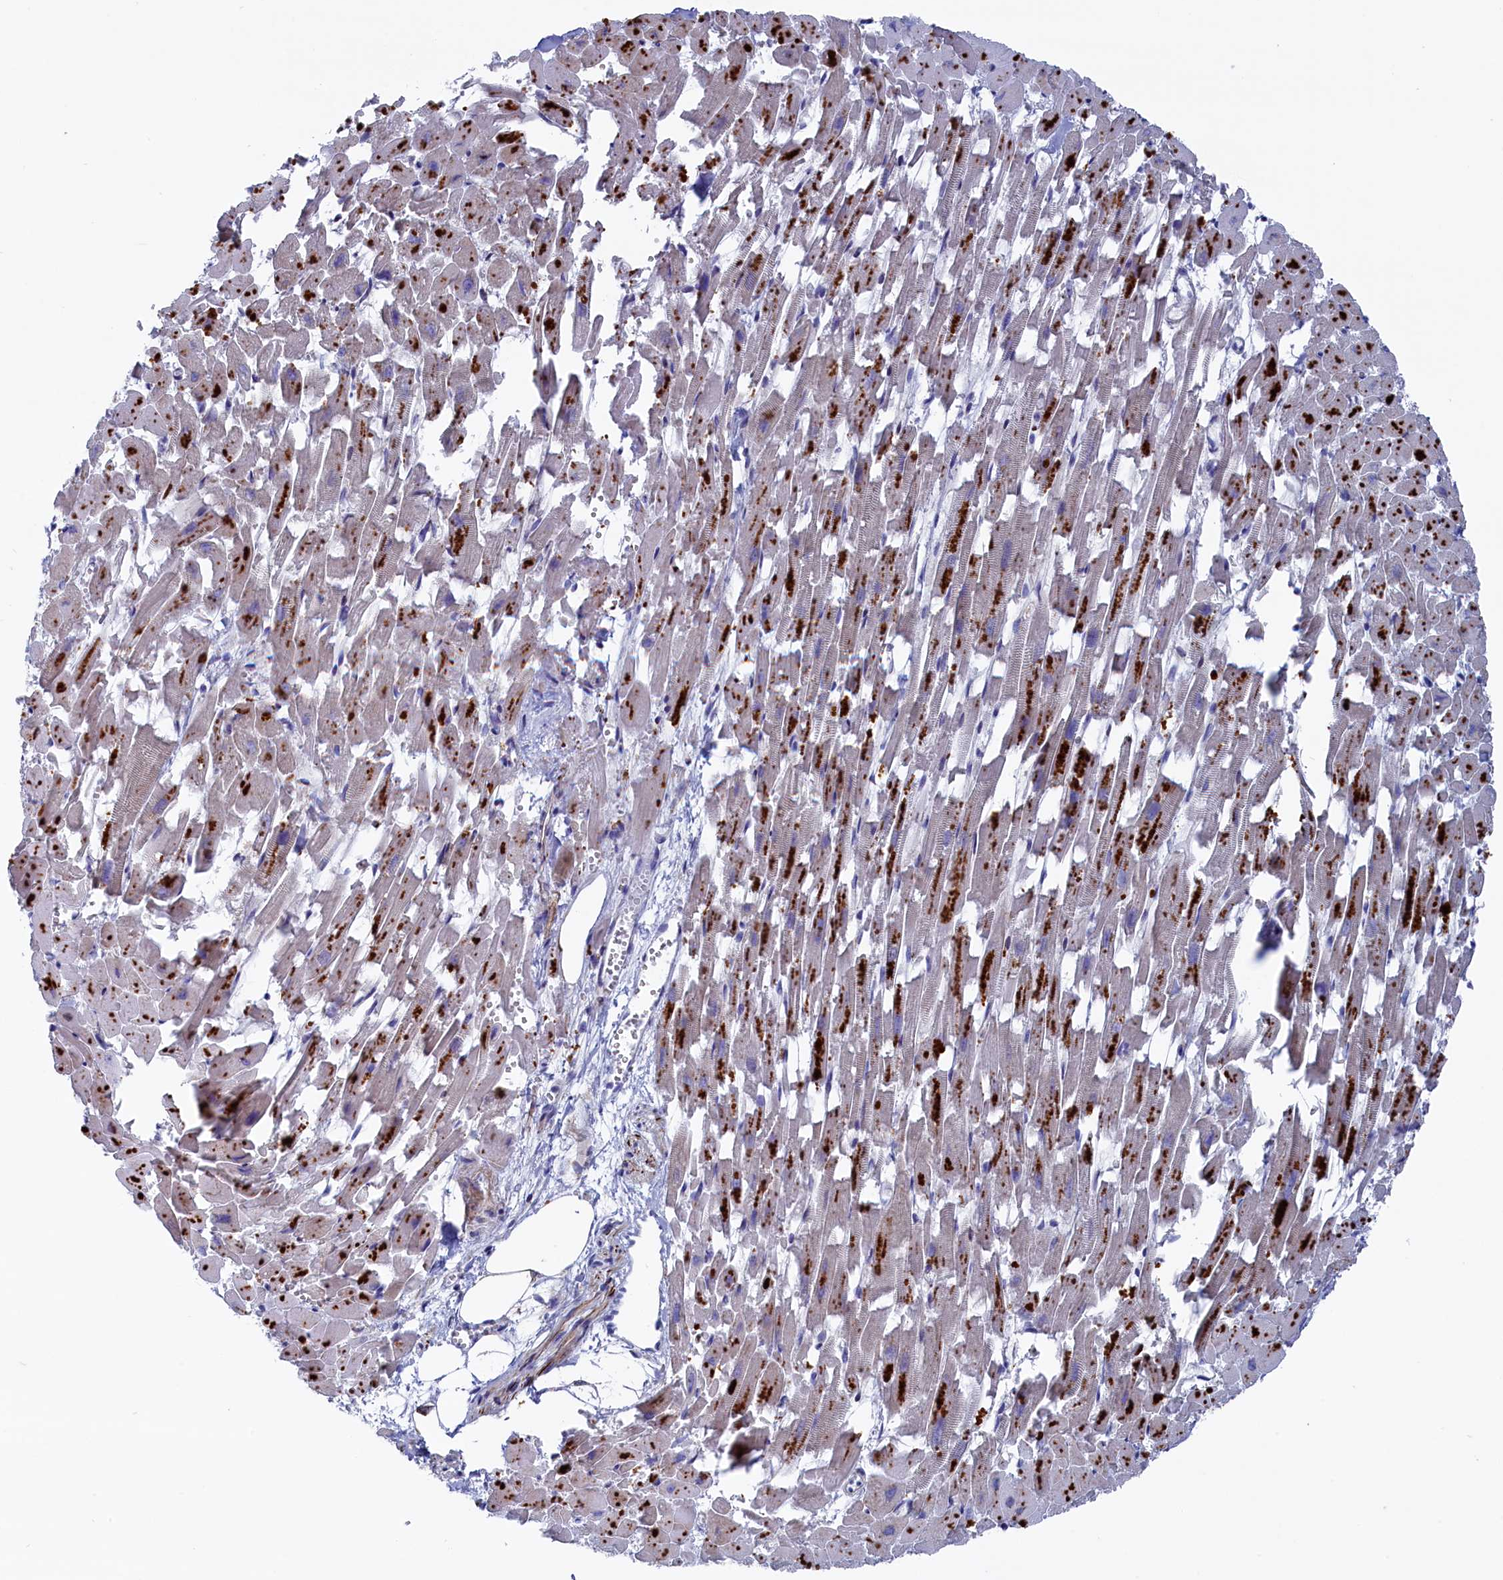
{"staining": {"intensity": "moderate", "quantity": "25%-75%", "location": "cytoplasmic/membranous"}, "tissue": "heart muscle", "cell_type": "Cardiomyocytes", "image_type": "normal", "snomed": [{"axis": "morphology", "description": "Normal tissue, NOS"}, {"axis": "topography", "description": "Heart"}], "caption": "This photomicrograph demonstrates immunohistochemistry (IHC) staining of normal heart muscle, with medium moderate cytoplasmic/membranous expression in approximately 25%-75% of cardiomyocytes.", "gene": "NUDT7", "patient": {"sex": "female", "age": 64}}